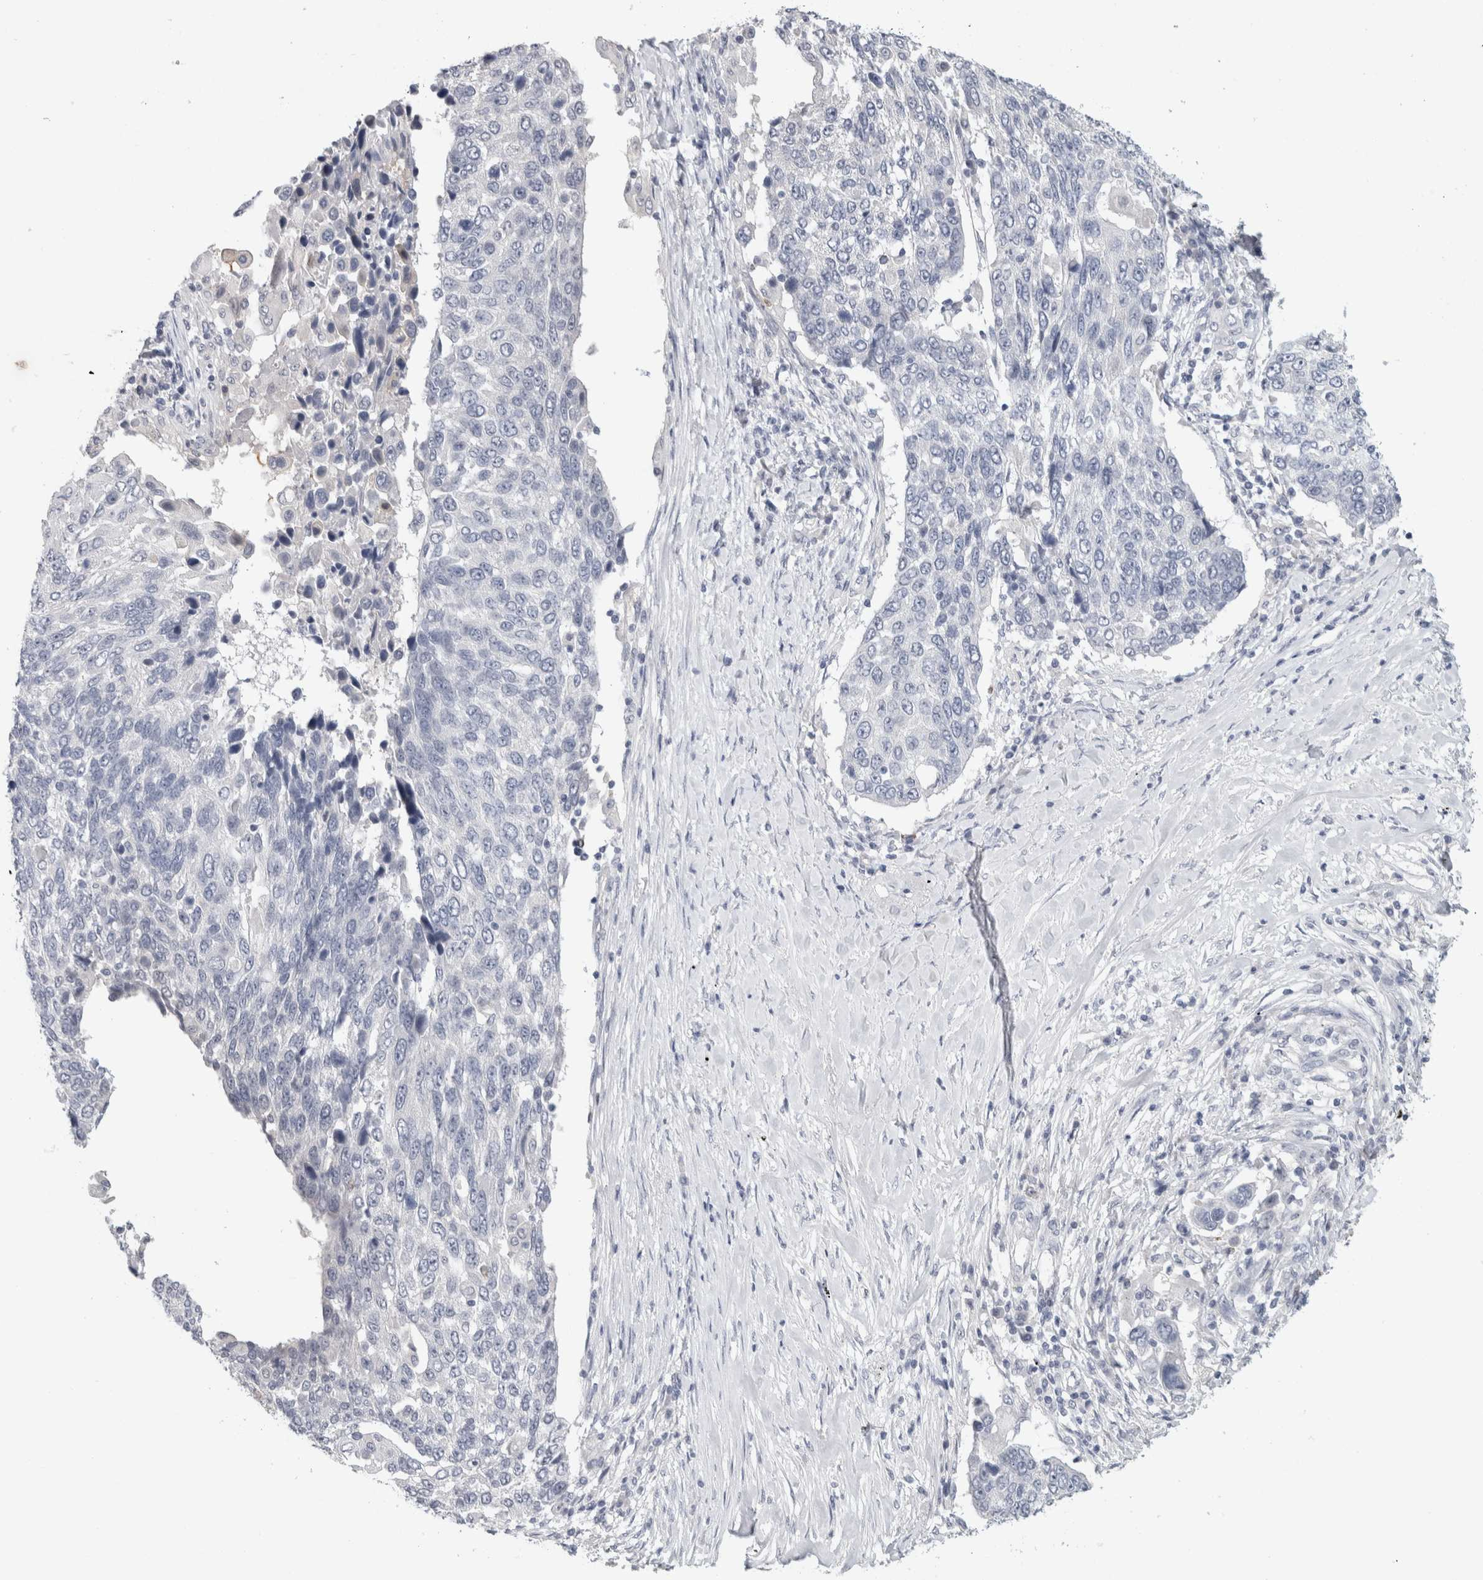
{"staining": {"intensity": "negative", "quantity": "none", "location": "none"}, "tissue": "lung cancer", "cell_type": "Tumor cells", "image_type": "cancer", "snomed": [{"axis": "morphology", "description": "Squamous cell carcinoma, NOS"}, {"axis": "topography", "description": "Lung"}], "caption": "An immunohistochemistry (IHC) histopathology image of lung cancer (squamous cell carcinoma) is shown. There is no staining in tumor cells of lung cancer (squamous cell carcinoma). (DAB immunohistochemistry, high magnification).", "gene": "TONSL", "patient": {"sex": "male", "age": 66}}